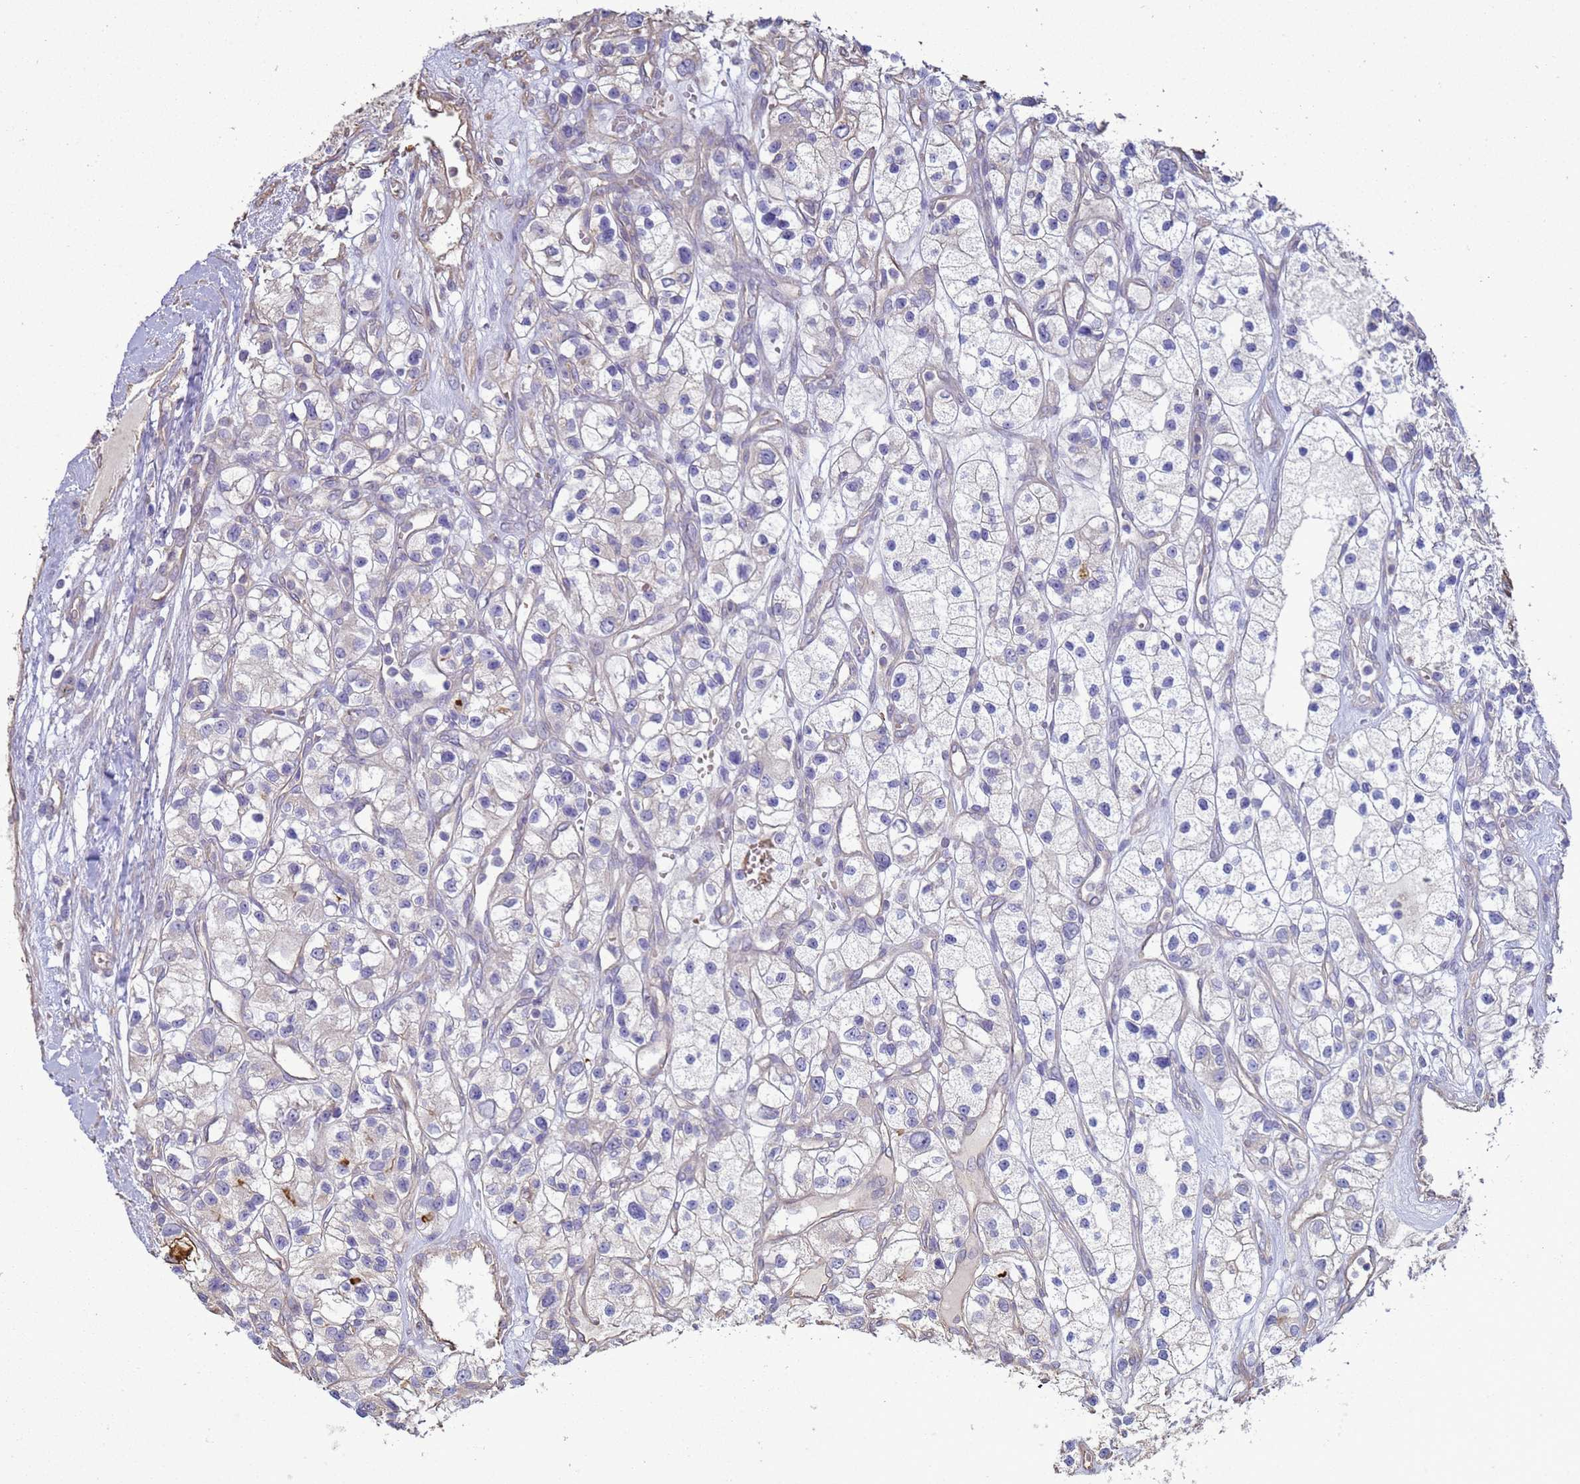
{"staining": {"intensity": "negative", "quantity": "none", "location": "none"}, "tissue": "renal cancer", "cell_type": "Tumor cells", "image_type": "cancer", "snomed": [{"axis": "morphology", "description": "Adenocarcinoma, NOS"}, {"axis": "topography", "description": "Kidney"}], "caption": "Image shows no protein expression in tumor cells of adenocarcinoma (renal) tissue.", "gene": "SGIP1", "patient": {"sex": "female", "age": 57}}